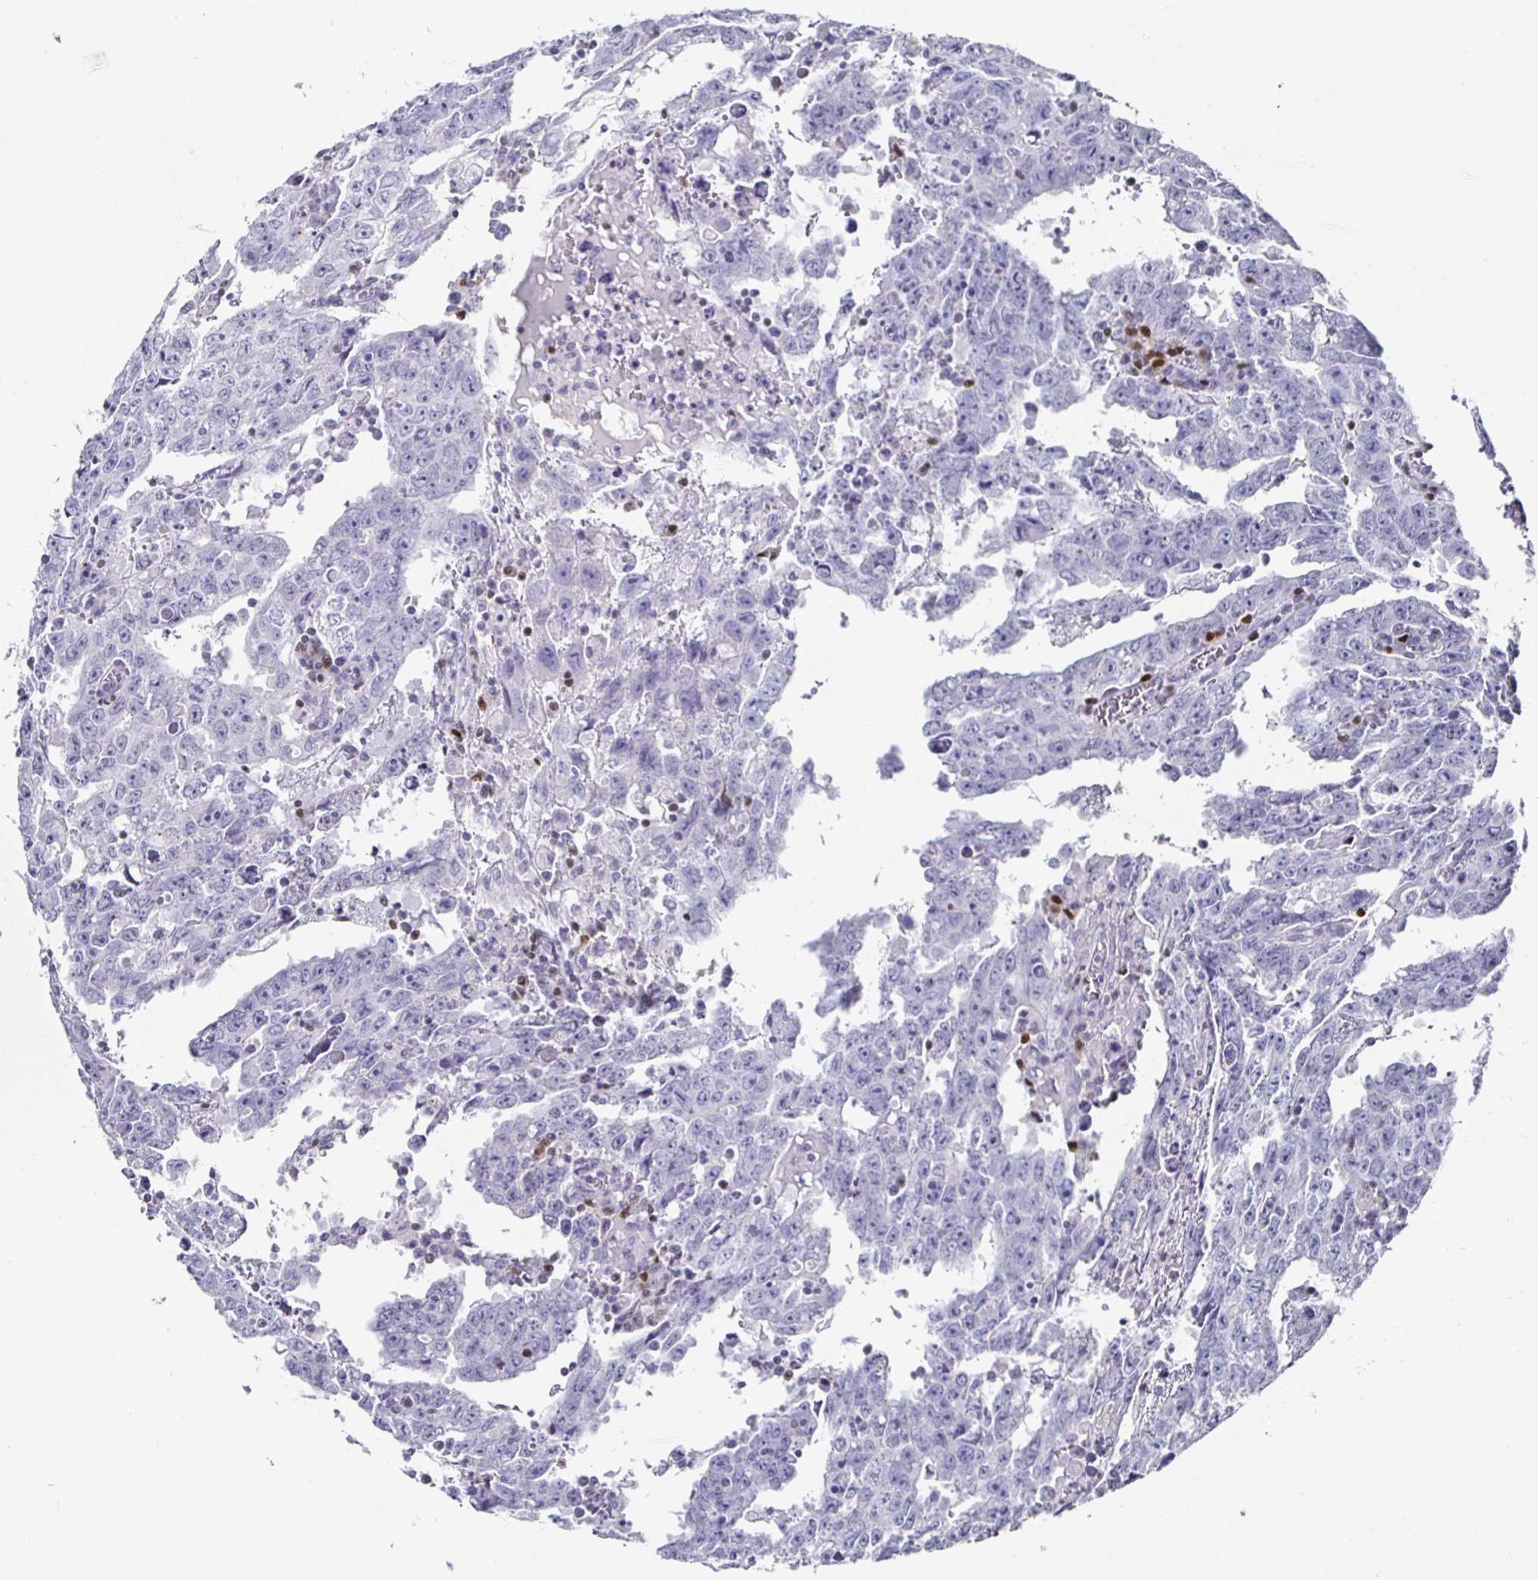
{"staining": {"intensity": "negative", "quantity": "none", "location": "none"}, "tissue": "testis cancer", "cell_type": "Tumor cells", "image_type": "cancer", "snomed": [{"axis": "morphology", "description": "Carcinoma, Embryonal, NOS"}, {"axis": "topography", "description": "Testis"}], "caption": "Tumor cells show no significant expression in testis cancer. The staining was performed using DAB (3,3'-diaminobenzidine) to visualize the protein expression in brown, while the nuclei were stained in blue with hematoxylin (Magnification: 20x).", "gene": "RUNX2", "patient": {"sex": "male", "age": 22}}